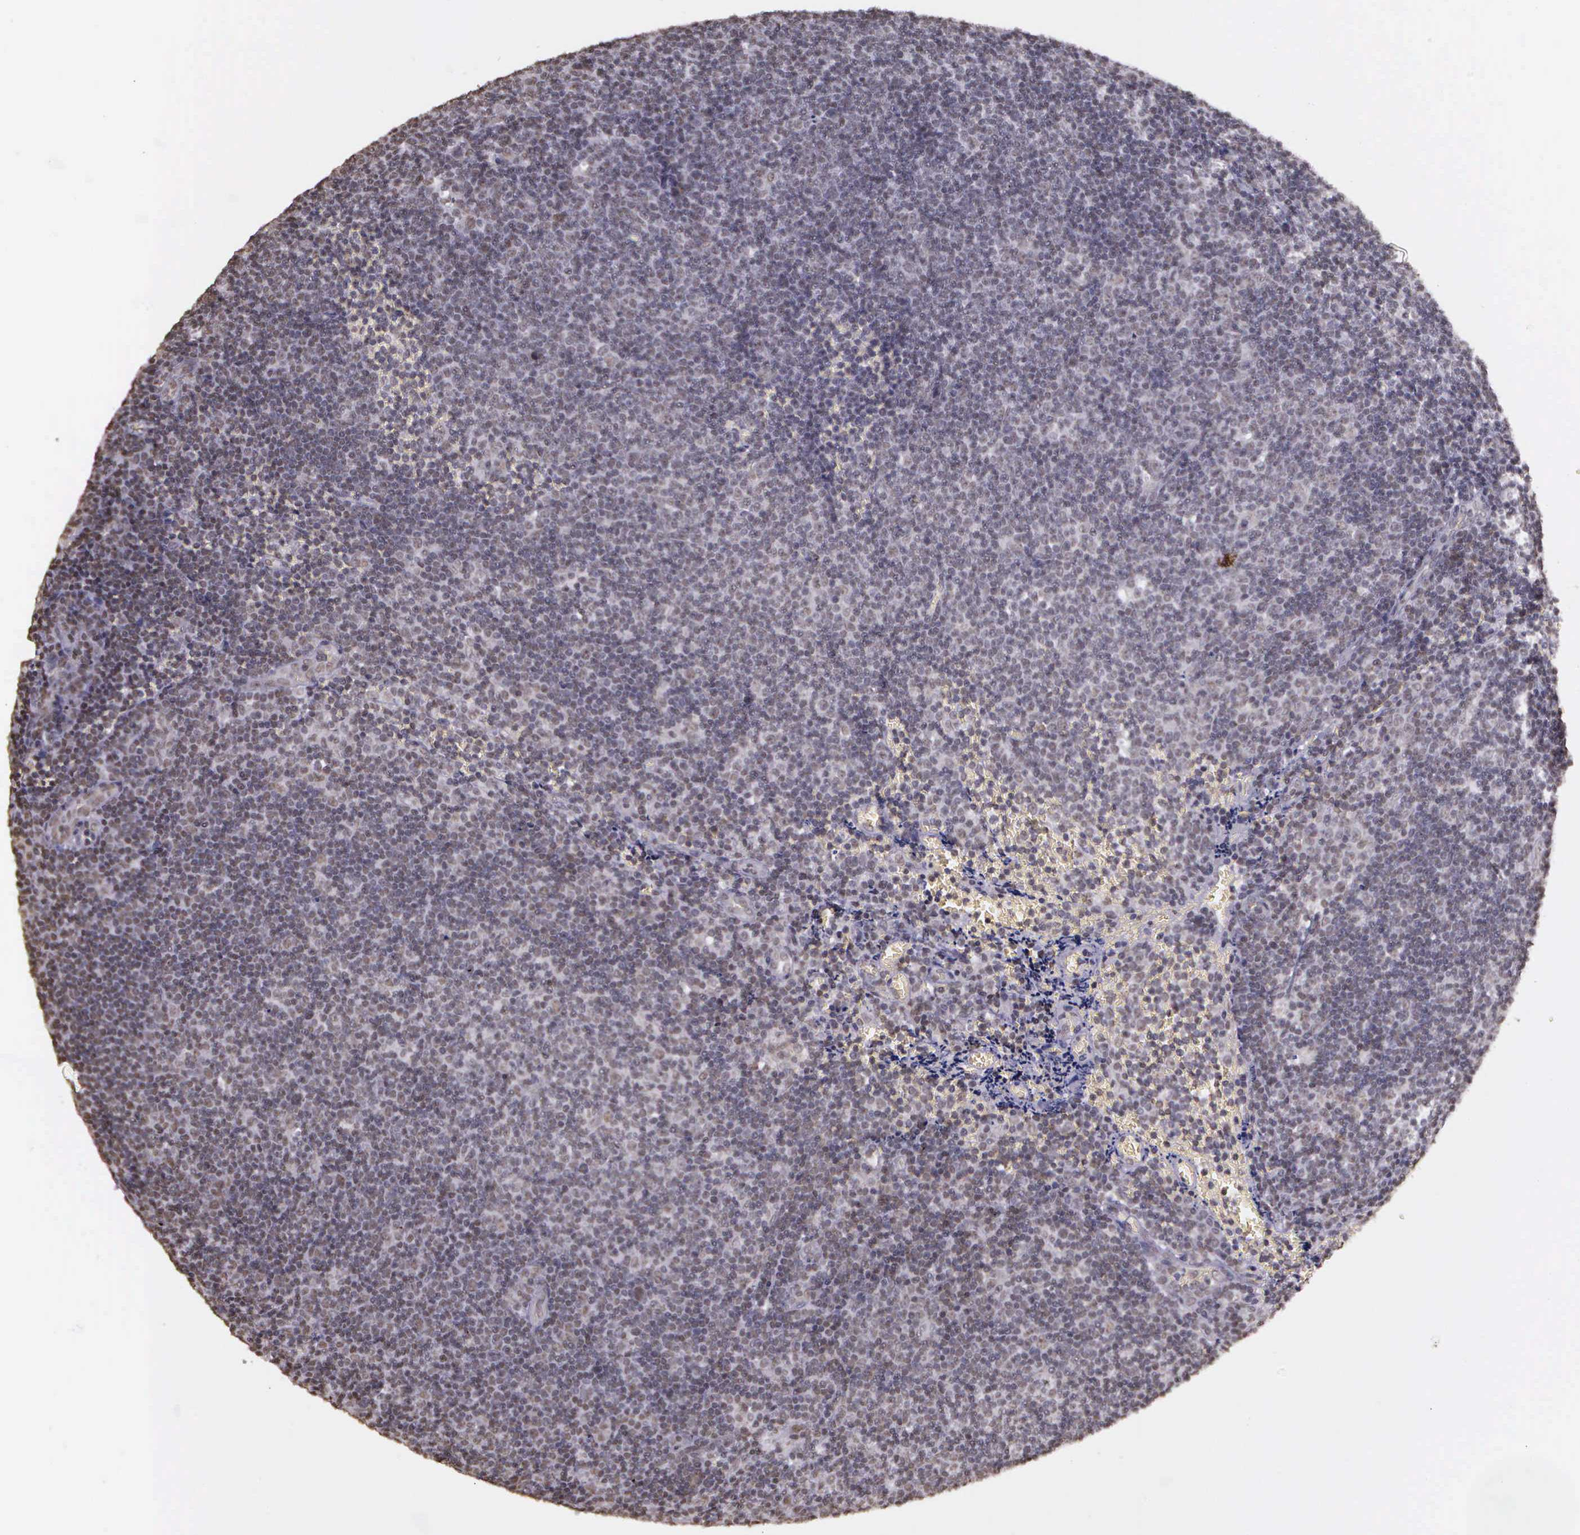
{"staining": {"intensity": "negative", "quantity": "none", "location": "none"}, "tissue": "lymphoma", "cell_type": "Tumor cells", "image_type": "cancer", "snomed": [{"axis": "morphology", "description": "Malignant lymphoma, non-Hodgkin's type, Low grade"}, {"axis": "topography", "description": "Lymph node"}], "caption": "Immunohistochemistry (IHC) of lymphoma shows no positivity in tumor cells.", "gene": "ARMCX5", "patient": {"sex": "male", "age": 49}}